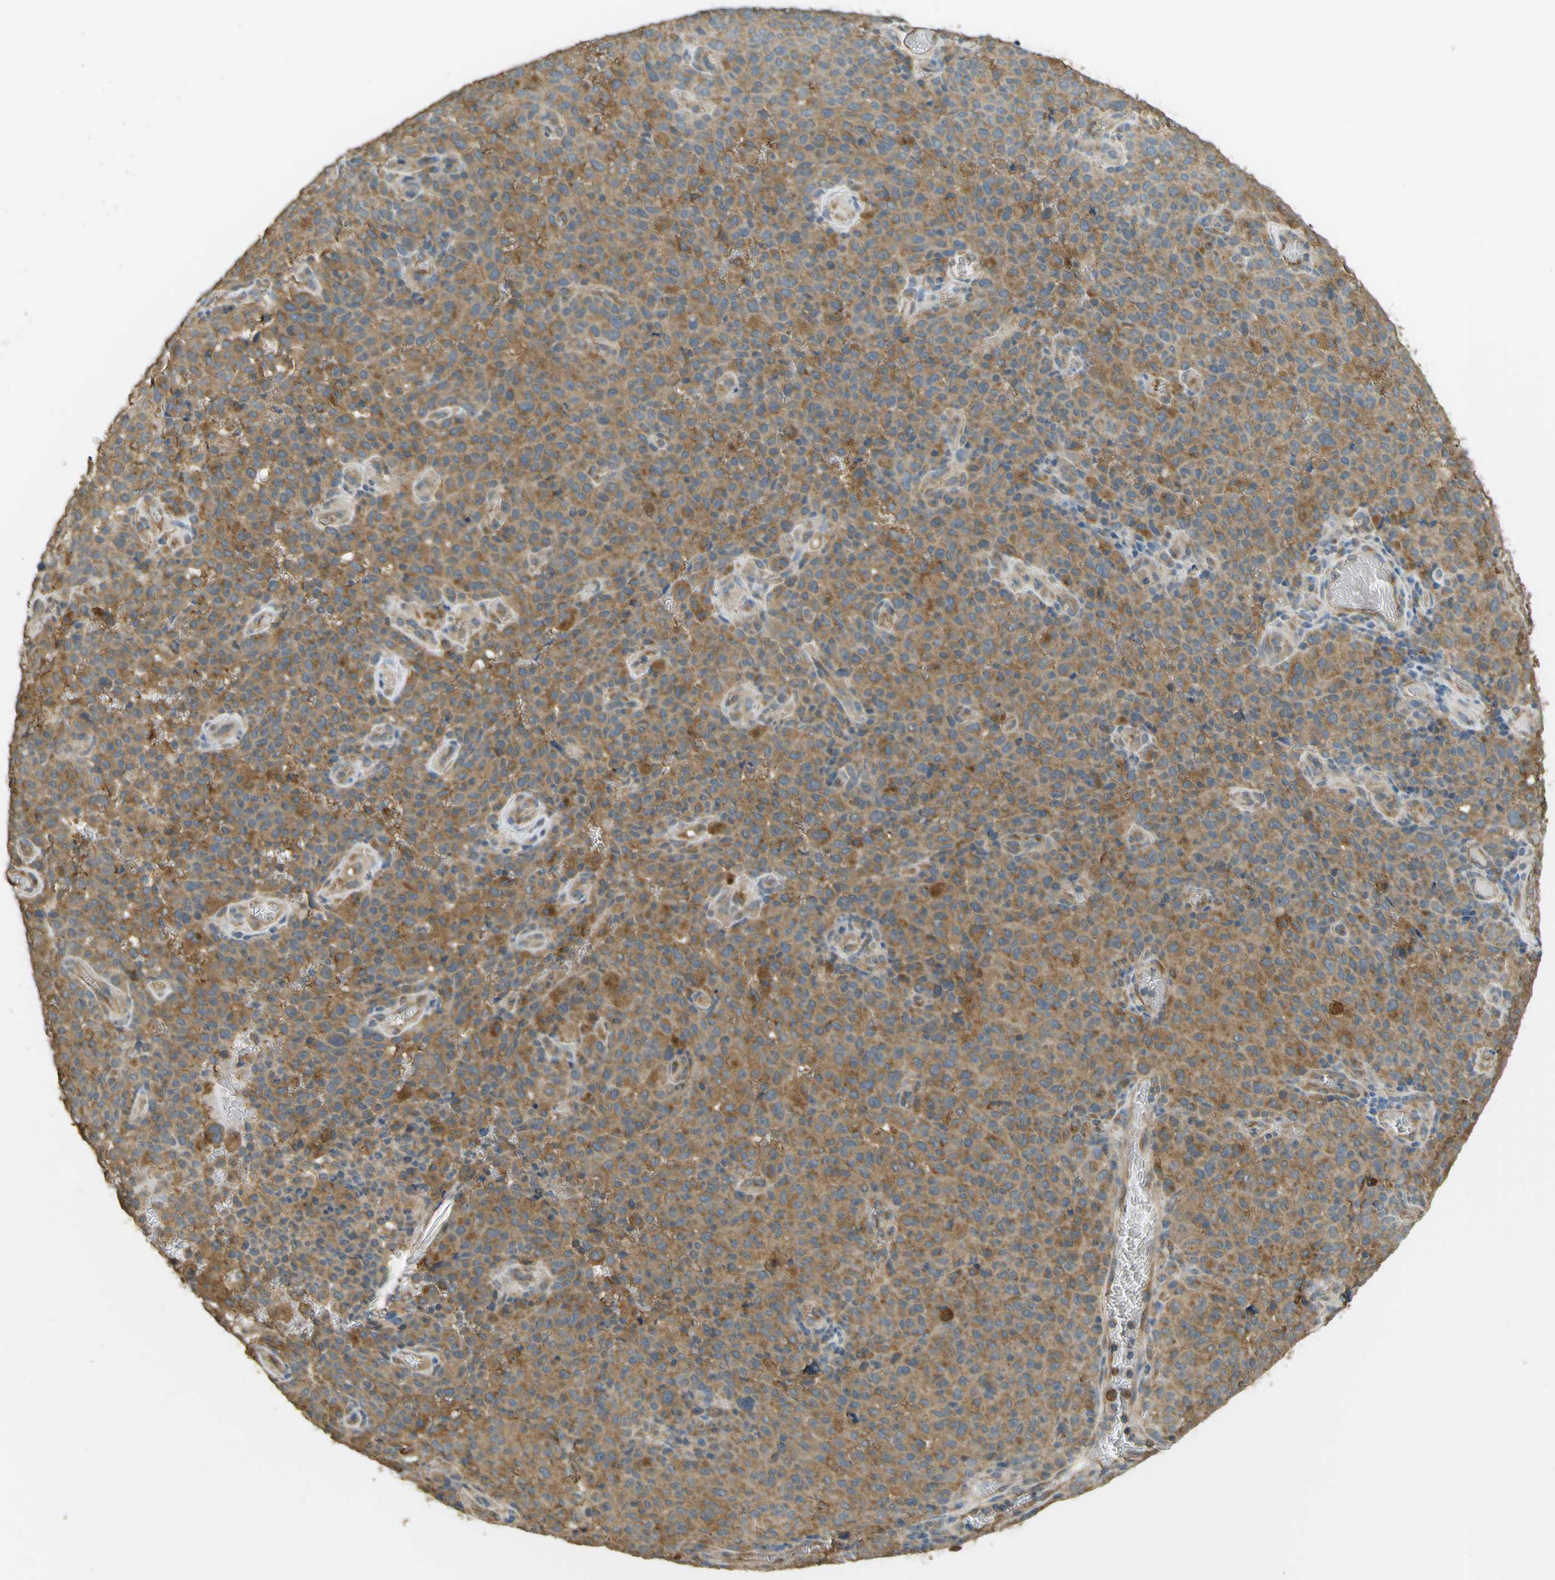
{"staining": {"intensity": "moderate", "quantity": ">75%", "location": "cytoplasmic/membranous"}, "tissue": "melanoma", "cell_type": "Tumor cells", "image_type": "cancer", "snomed": [{"axis": "morphology", "description": "Malignant melanoma, NOS"}, {"axis": "topography", "description": "Skin"}], "caption": "Immunohistochemistry of malignant melanoma reveals medium levels of moderate cytoplasmic/membranous staining in about >75% of tumor cells.", "gene": "GOLGA1", "patient": {"sex": "female", "age": 82}}